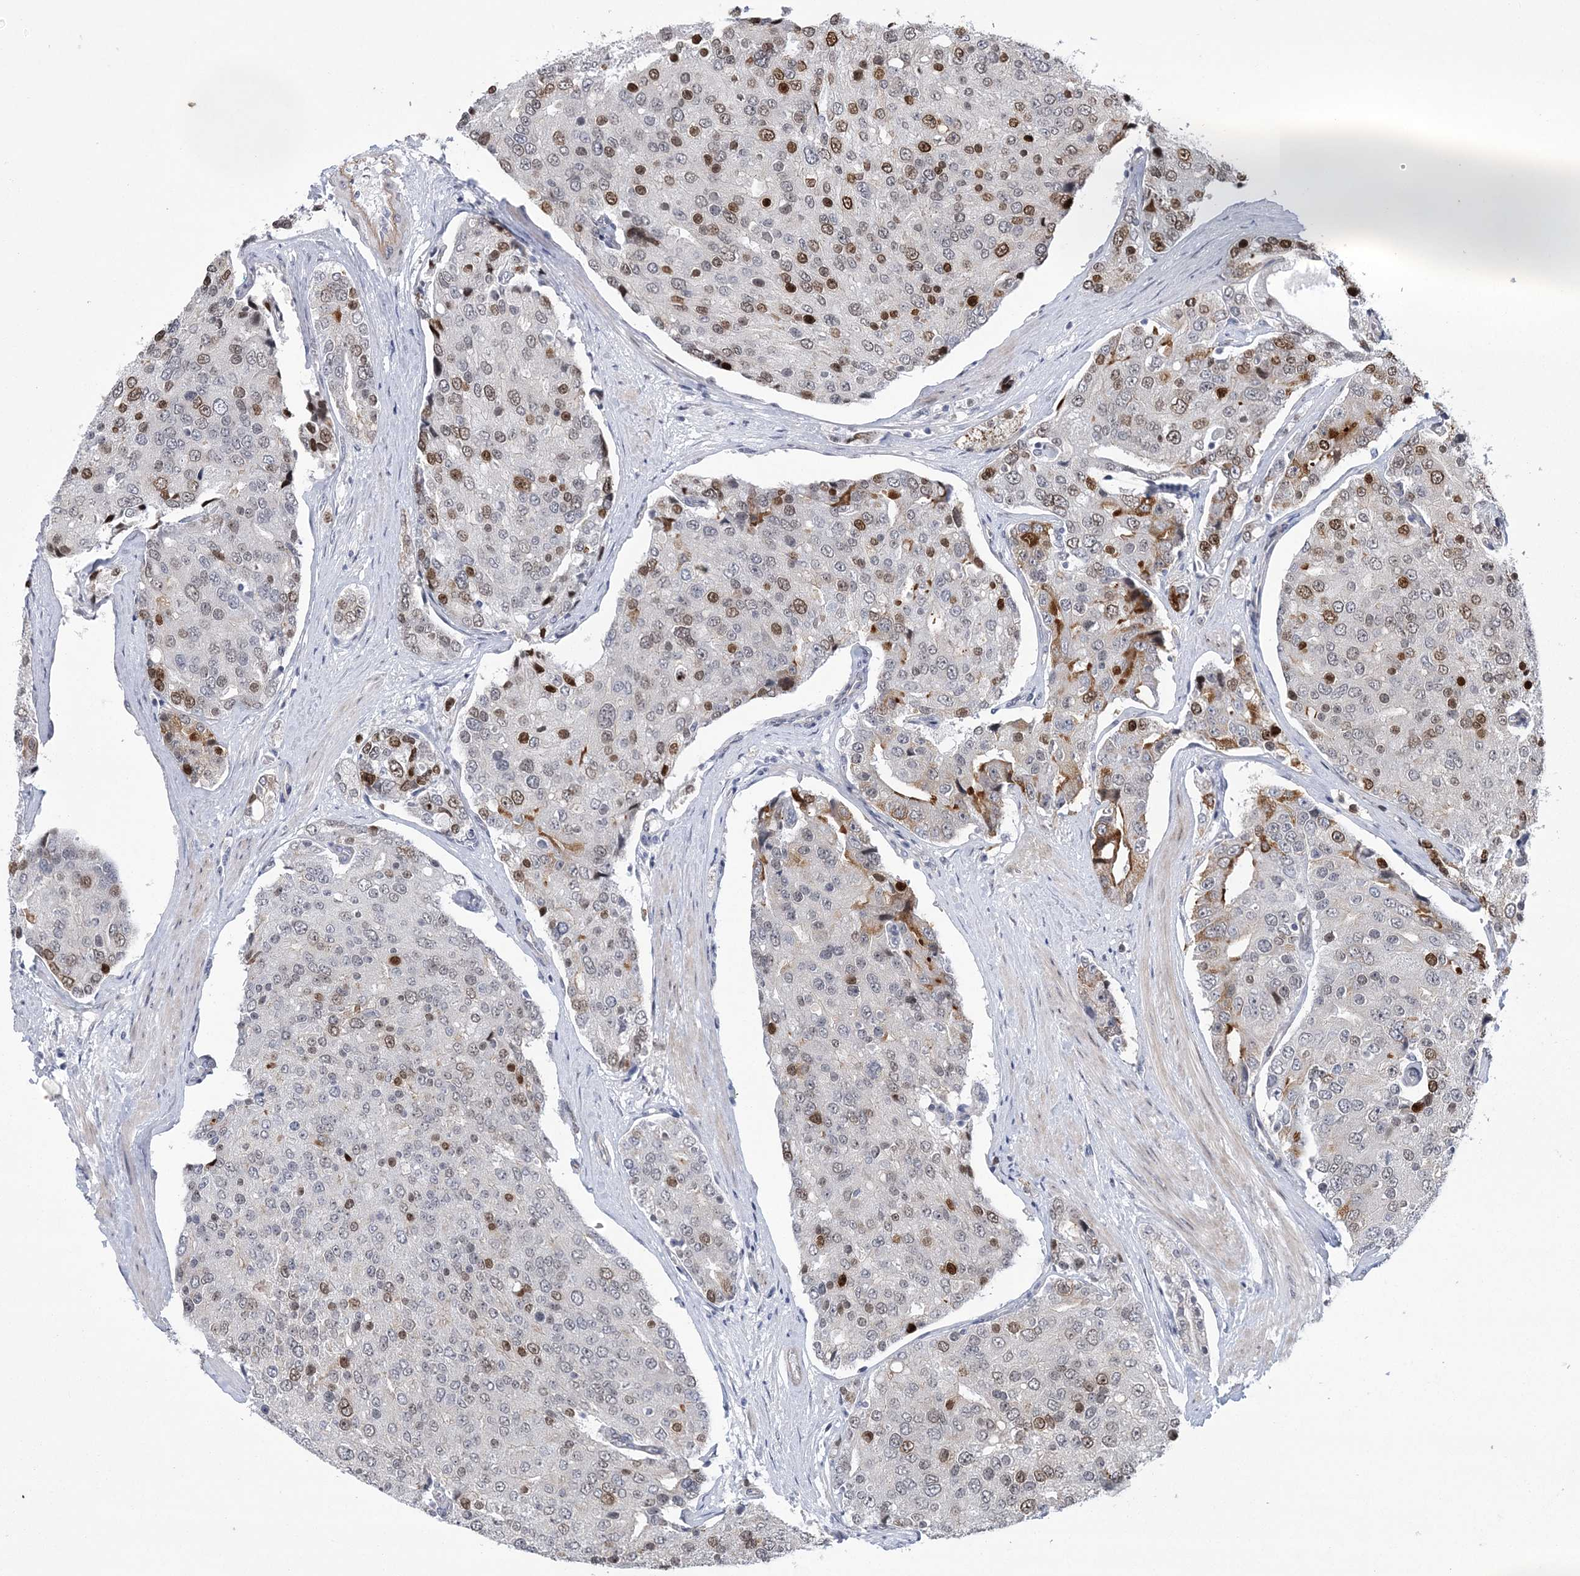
{"staining": {"intensity": "moderate", "quantity": "25%-75%", "location": "nuclear"}, "tissue": "prostate cancer", "cell_type": "Tumor cells", "image_type": "cancer", "snomed": [{"axis": "morphology", "description": "Adenocarcinoma, High grade"}, {"axis": "topography", "description": "Prostate"}], "caption": "An image showing moderate nuclear positivity in about 25%-75% of tumor cells in prostate cancer (high-grade adenocarcinoma), as visualized by brown immunohistochemical staining.", "gene": "HOMEZ", "patient": {"sex": "male", "age": 50}}